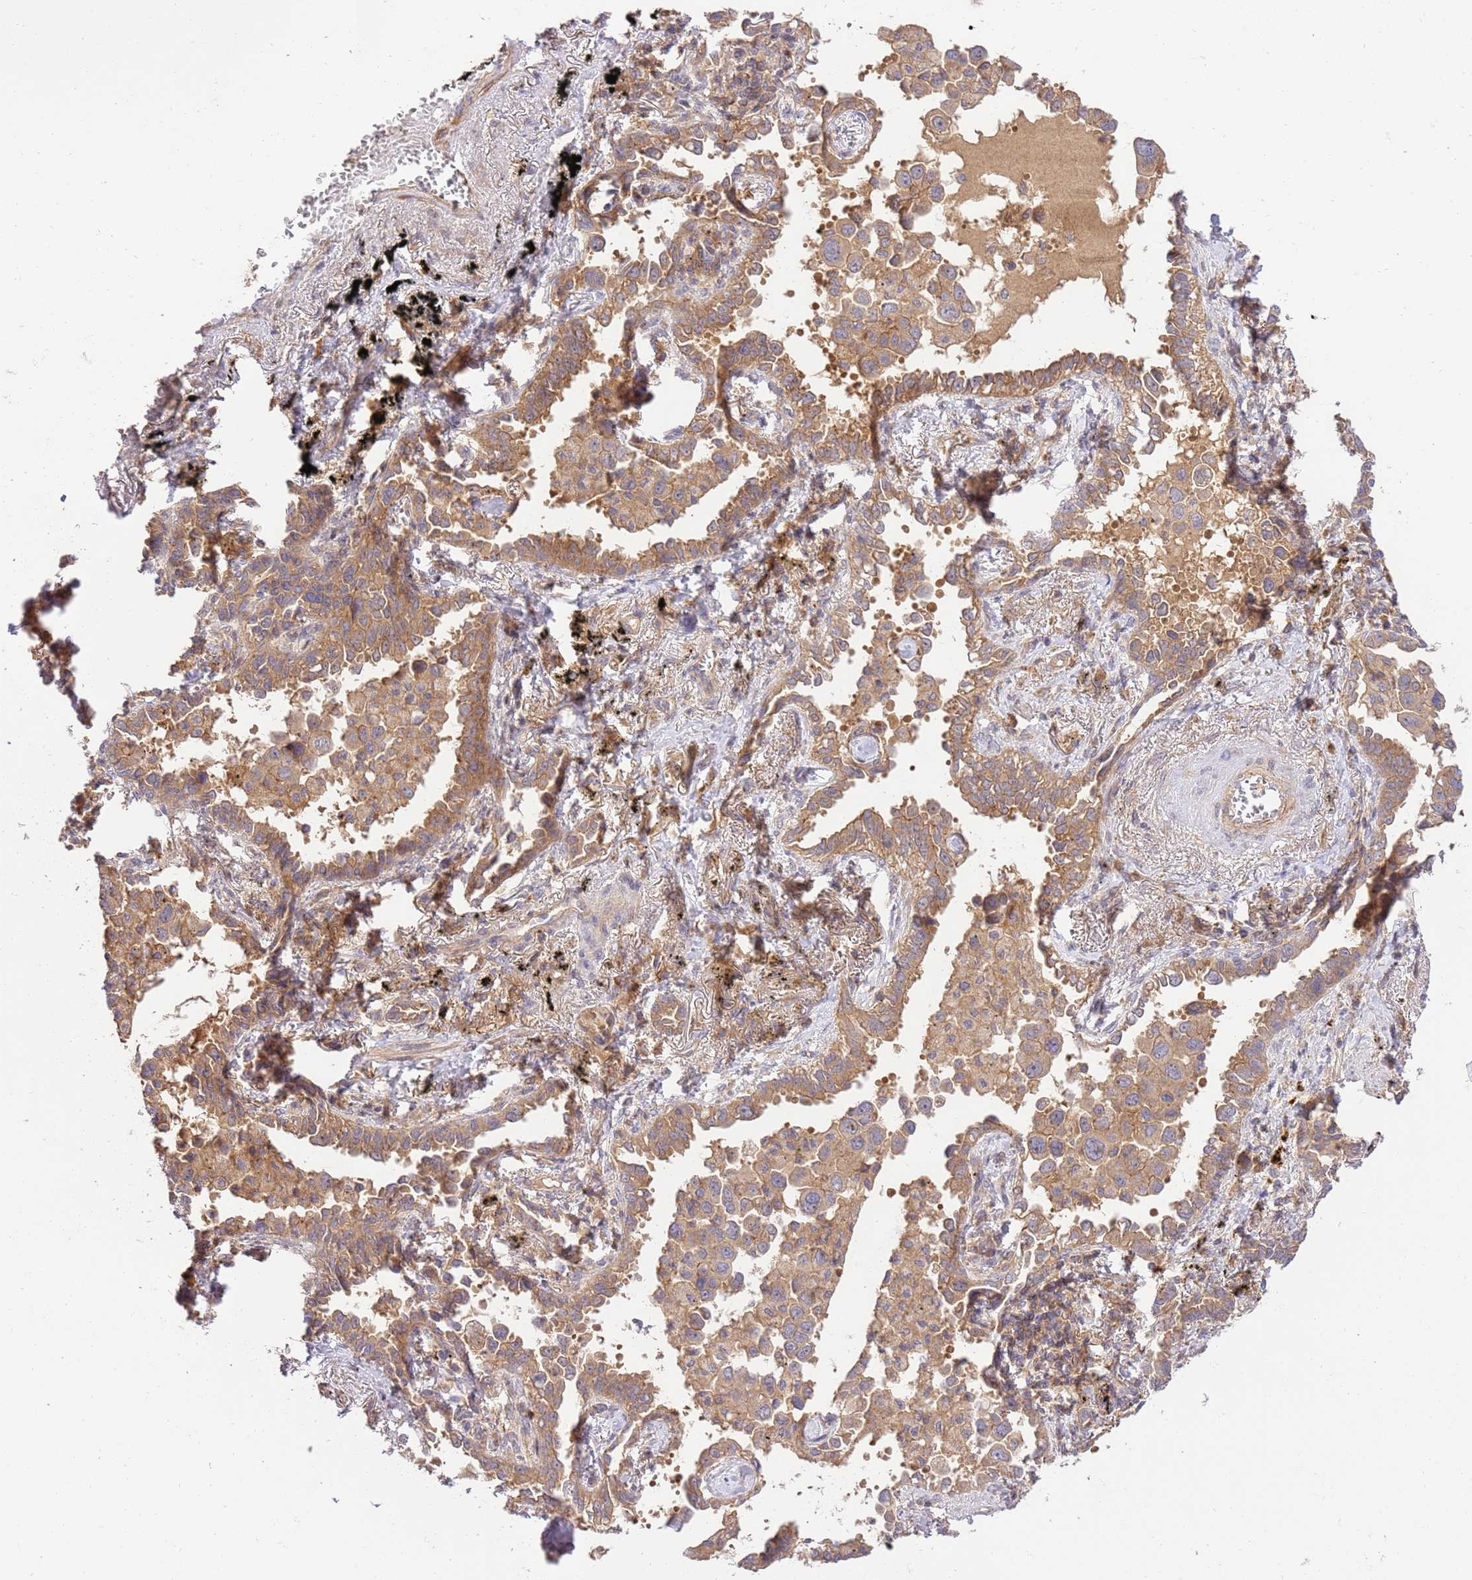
{"staining": {"intensity": "moderate", "quantity": ">75%", "location": "cytoplasmic/membranous"}, "tissue": "lung cancer", "cell_type": "Tumor cells", "image_type": "cancer", "snomed": [{"axis": "morphology", "description": "Adenocarcinoma, NOS"}, {"axis": "topography", "description": "Lung"}], "caption": "Immunohistochemical staining of human adenocarcinoma (lung) displays moderate cytoplasmic/membranous protein expression in about >75% of tumor cells. Immunohistochemistry stains the protein of interest in brown and the nuclei are stained blue.", "gene": "GAREM1", "patient": {"sex": "male", "age": 67}}